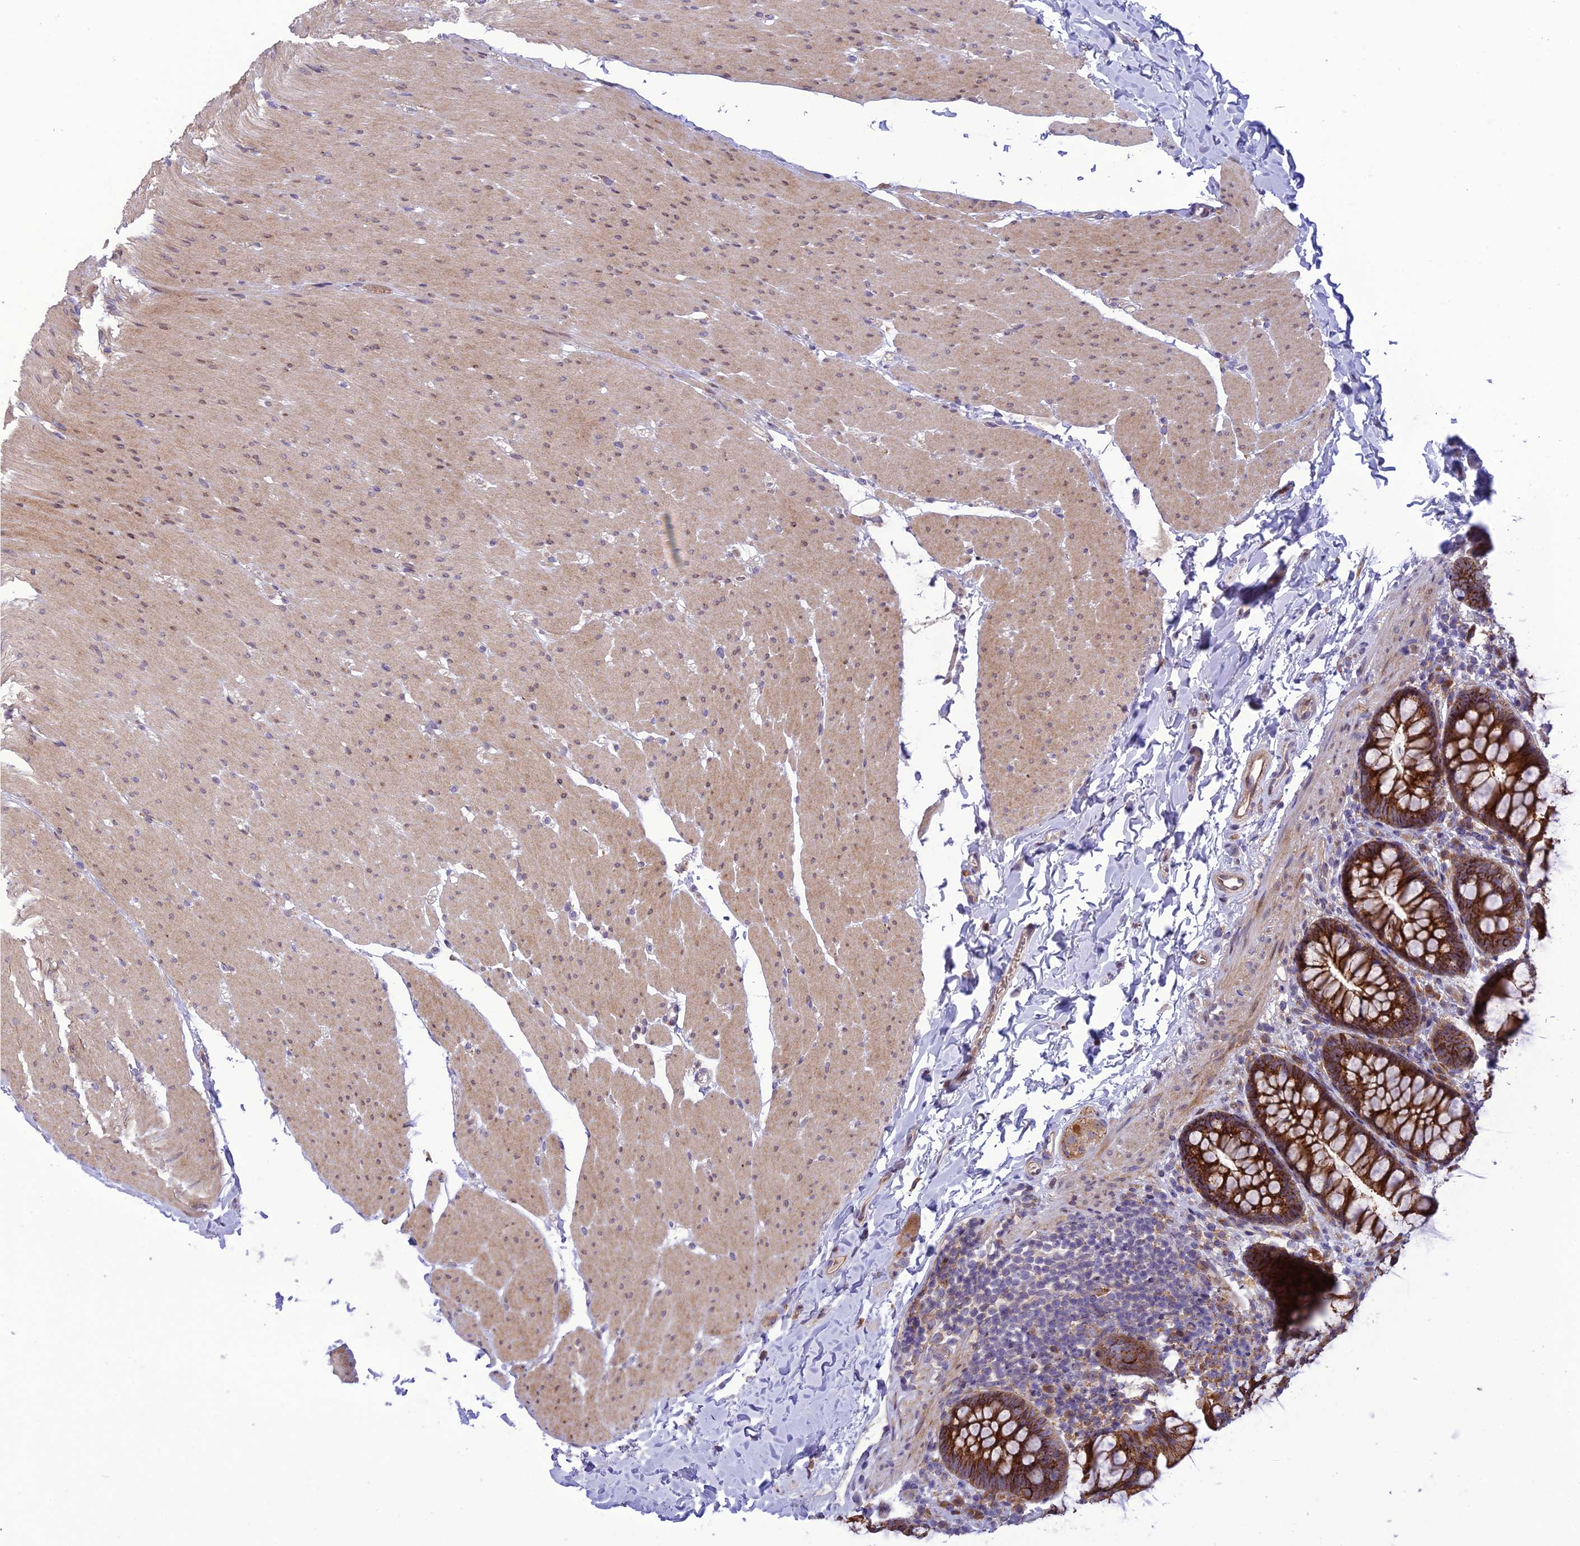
{"staining": {"intensity": "strong", "quantity": ">75%", "location": "cytoplasmic/membranous"}, "tissue": "colon", "cell_type": "Endothelial cells", "image_type": "normal", "snomed": [{"axis": "morphology", "description": "Normal tissue, NOS"}, {"axis": "topography", "description": "Colon"}], "caption": "IHC (DAB) staining of unremarkable colon reveals strong cytoplasmic/membranous protein staining in about >75% of endothelial cells.", "gene": "JMY", "patient": {"sex": "female", "age": 62}}